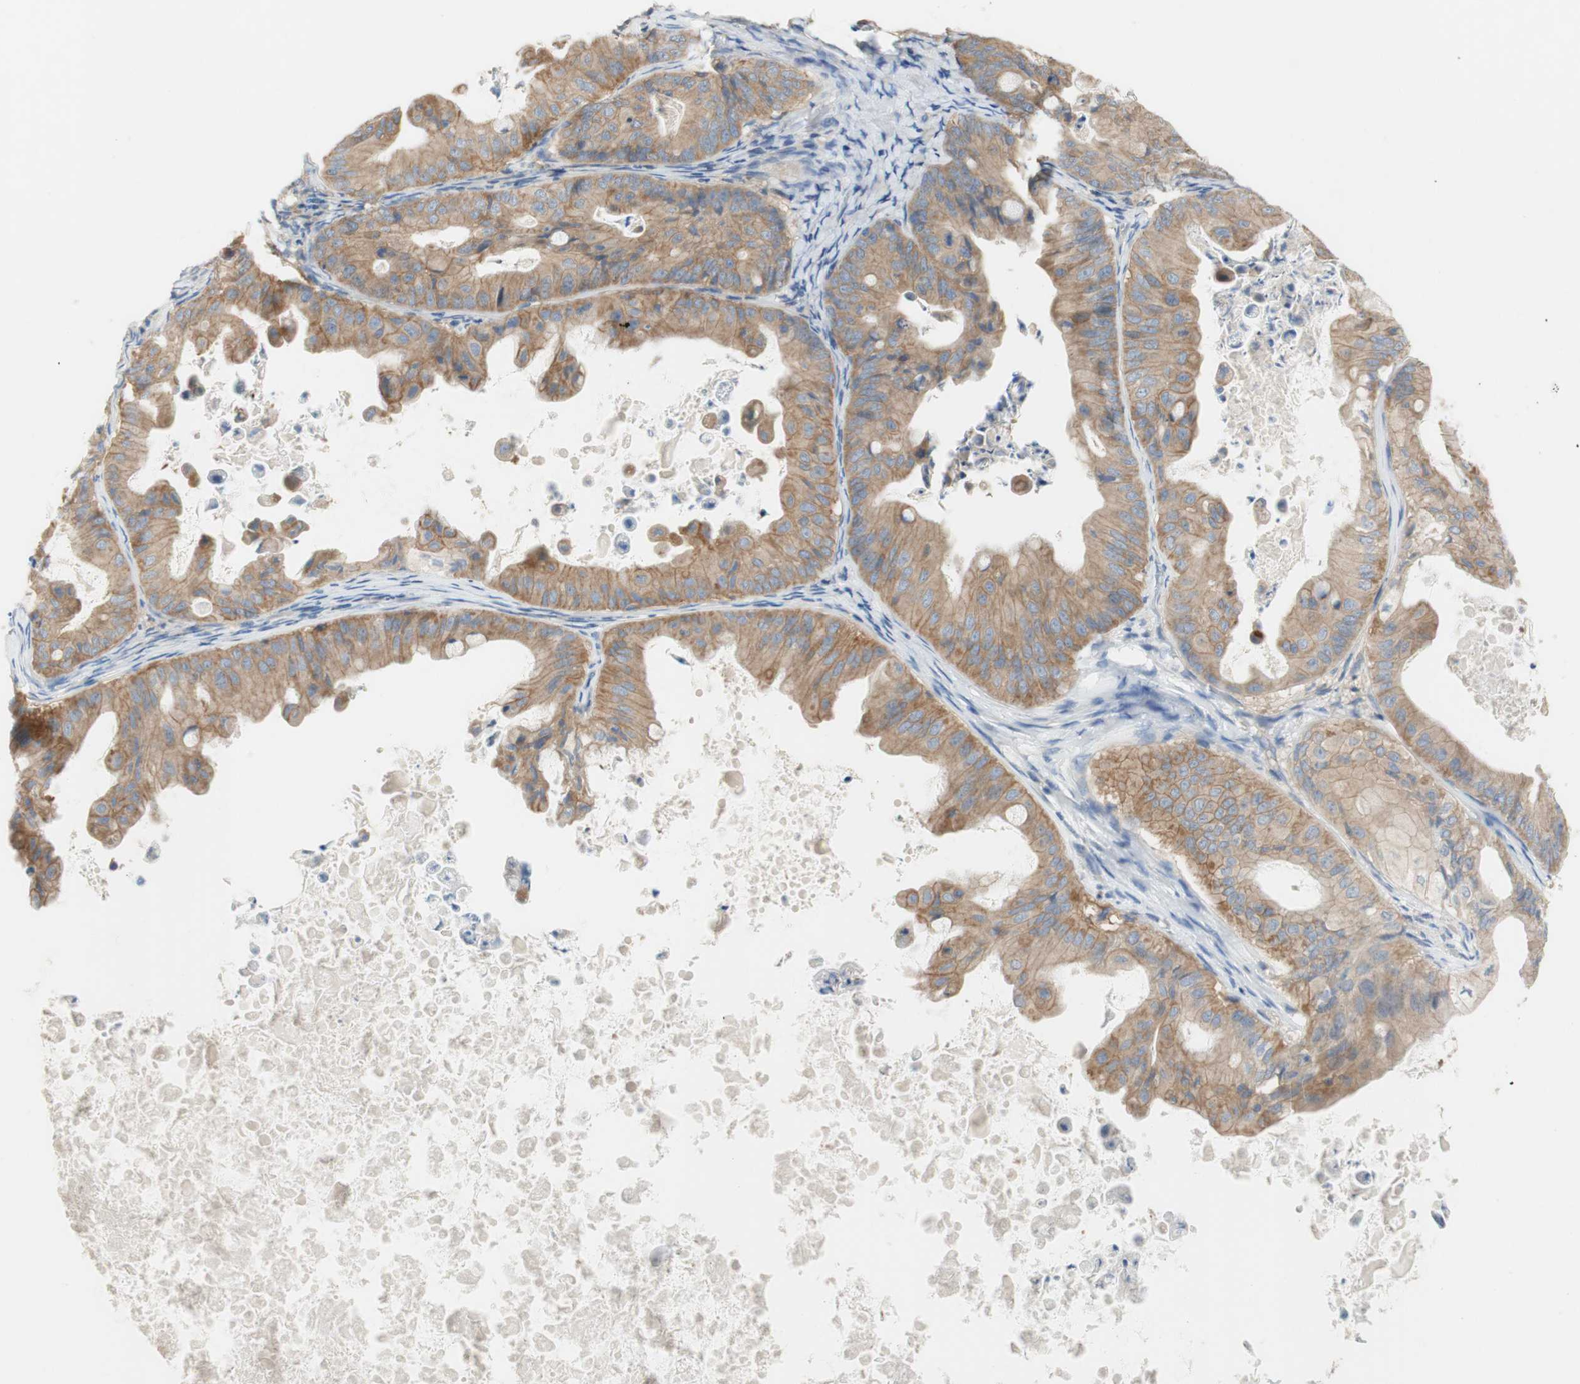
{"staining": {"intensity": "moderate", "quantity": ">75%", "location": "cytoplasmic/membranous"}, "tissue": "ovarian cancer", "cell_type": "Tumor cells", "image_type": "cancer", "snomed": [{"axis": "morphology", "description": "Cystadenocarcinoma, mucinous, NOS"}, {"axis": "topography", "description": "Ovary"}], "caption": "The histopathology image exhibits a brown stain indicating the presence of a protein in the cytoplasmic/membranous of tumor cells in ovarian cancer. (DAB IHC, brown staining for protein, blue staining for nuclei).", "gene": "ATP2B1", "patient": {"sex": "female", "age": 37}}